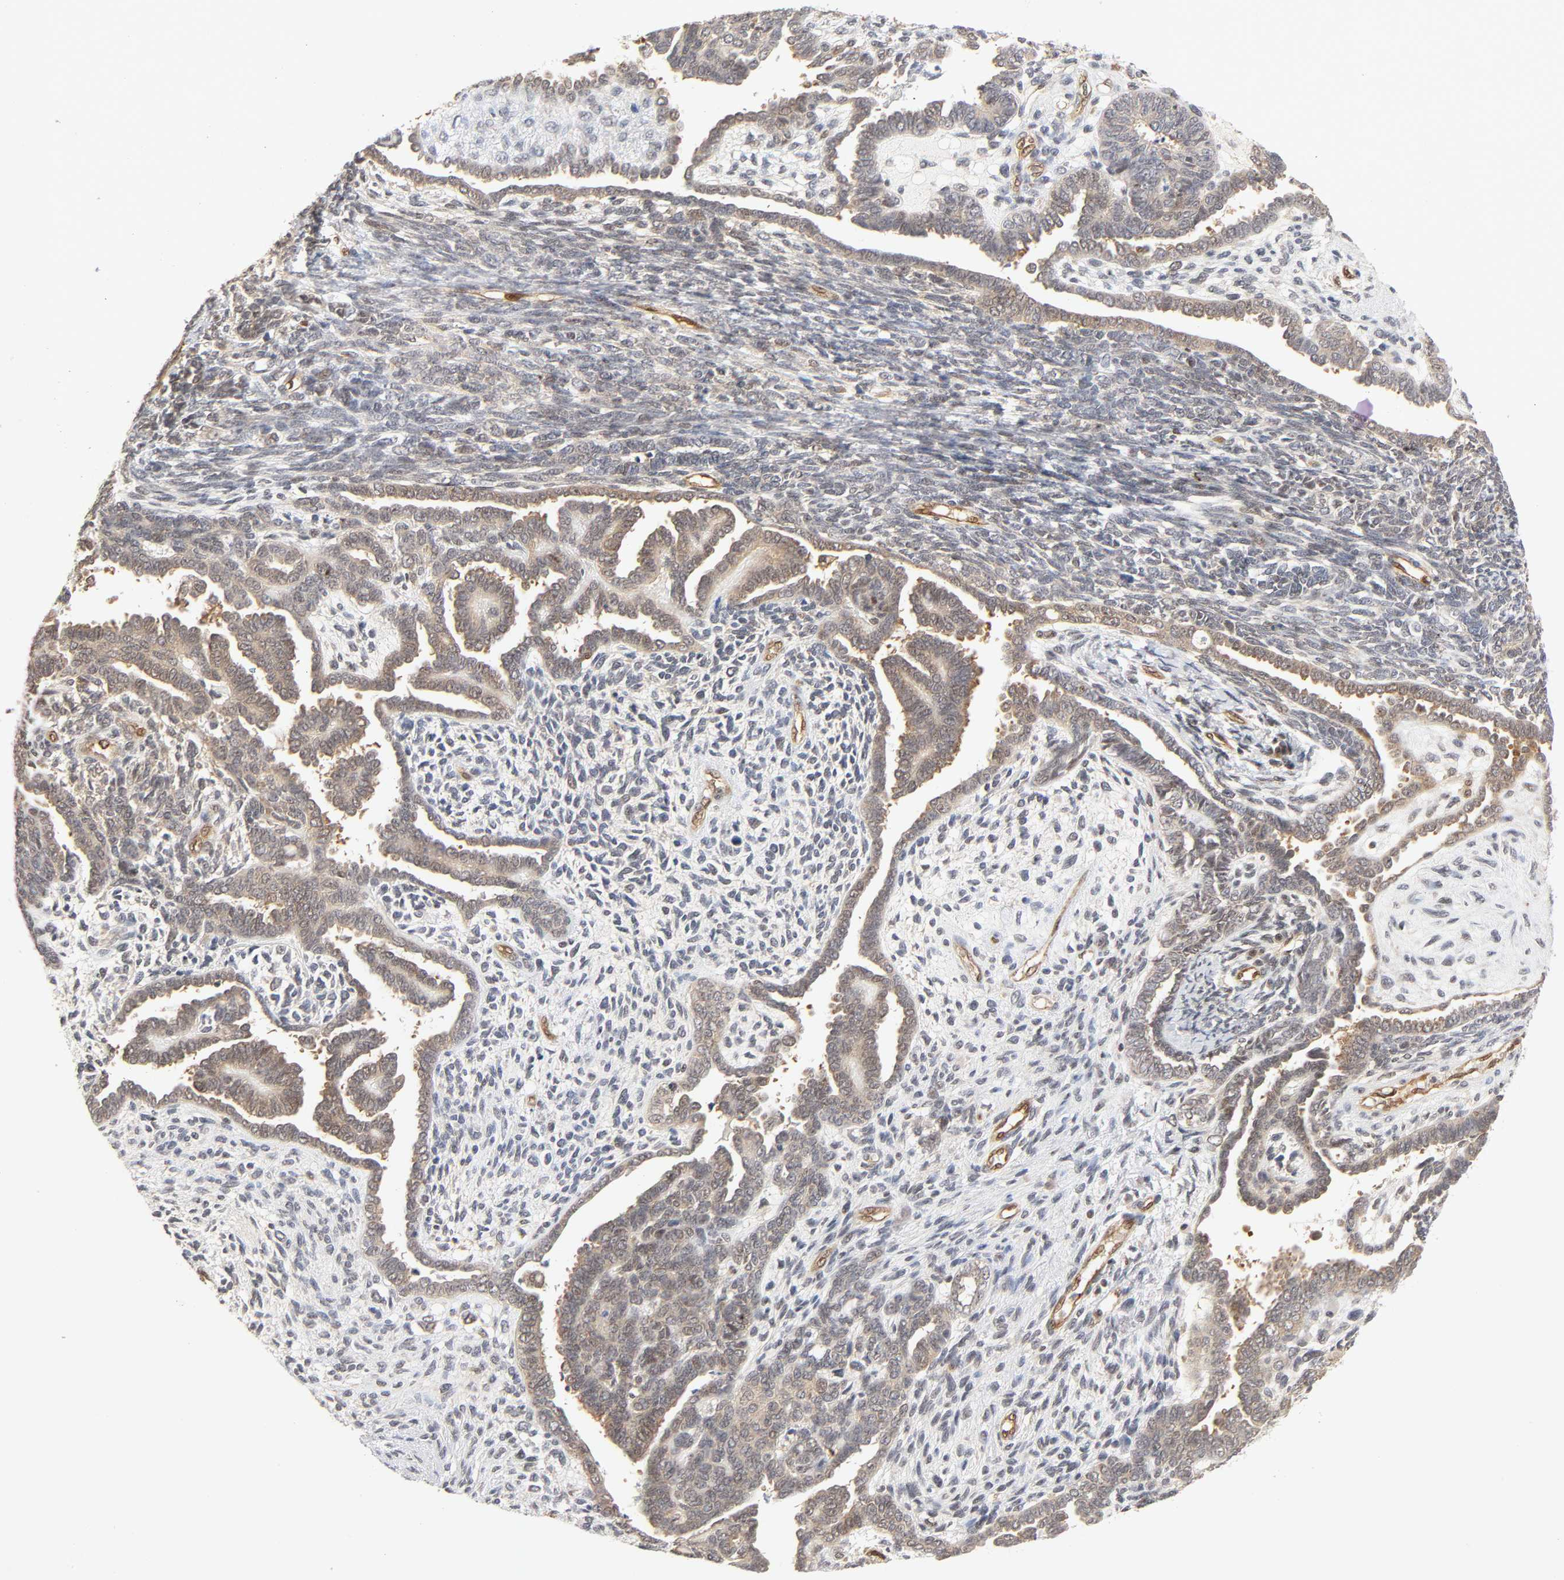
{"staining": {"intensity": "weak", "quantity": ">75%", "location": "cytoplasmic/membranous,nuclear"}, "tissue": "endometrial cancer", "cell_type": "Tumor cells", "image_type": "cancer", "snomed": [{"axis": "morphology", "description": "Neoplasm, malignant, NOS"}, {"axis": "topography", "description": "Endometrium"}], "caption": "Protein staining shows weak cytoplasmic/membranous and nuclear positivity in approximately >75% of tumor cells in malignant neoplasm (endometrial). The staining is performed using DAB brown chromogen to label protein expression. The nuclei are counter-stained blue using hematoxylin.", "gene": "CDC37", "patient": {"sex": "female", "age": 74}}